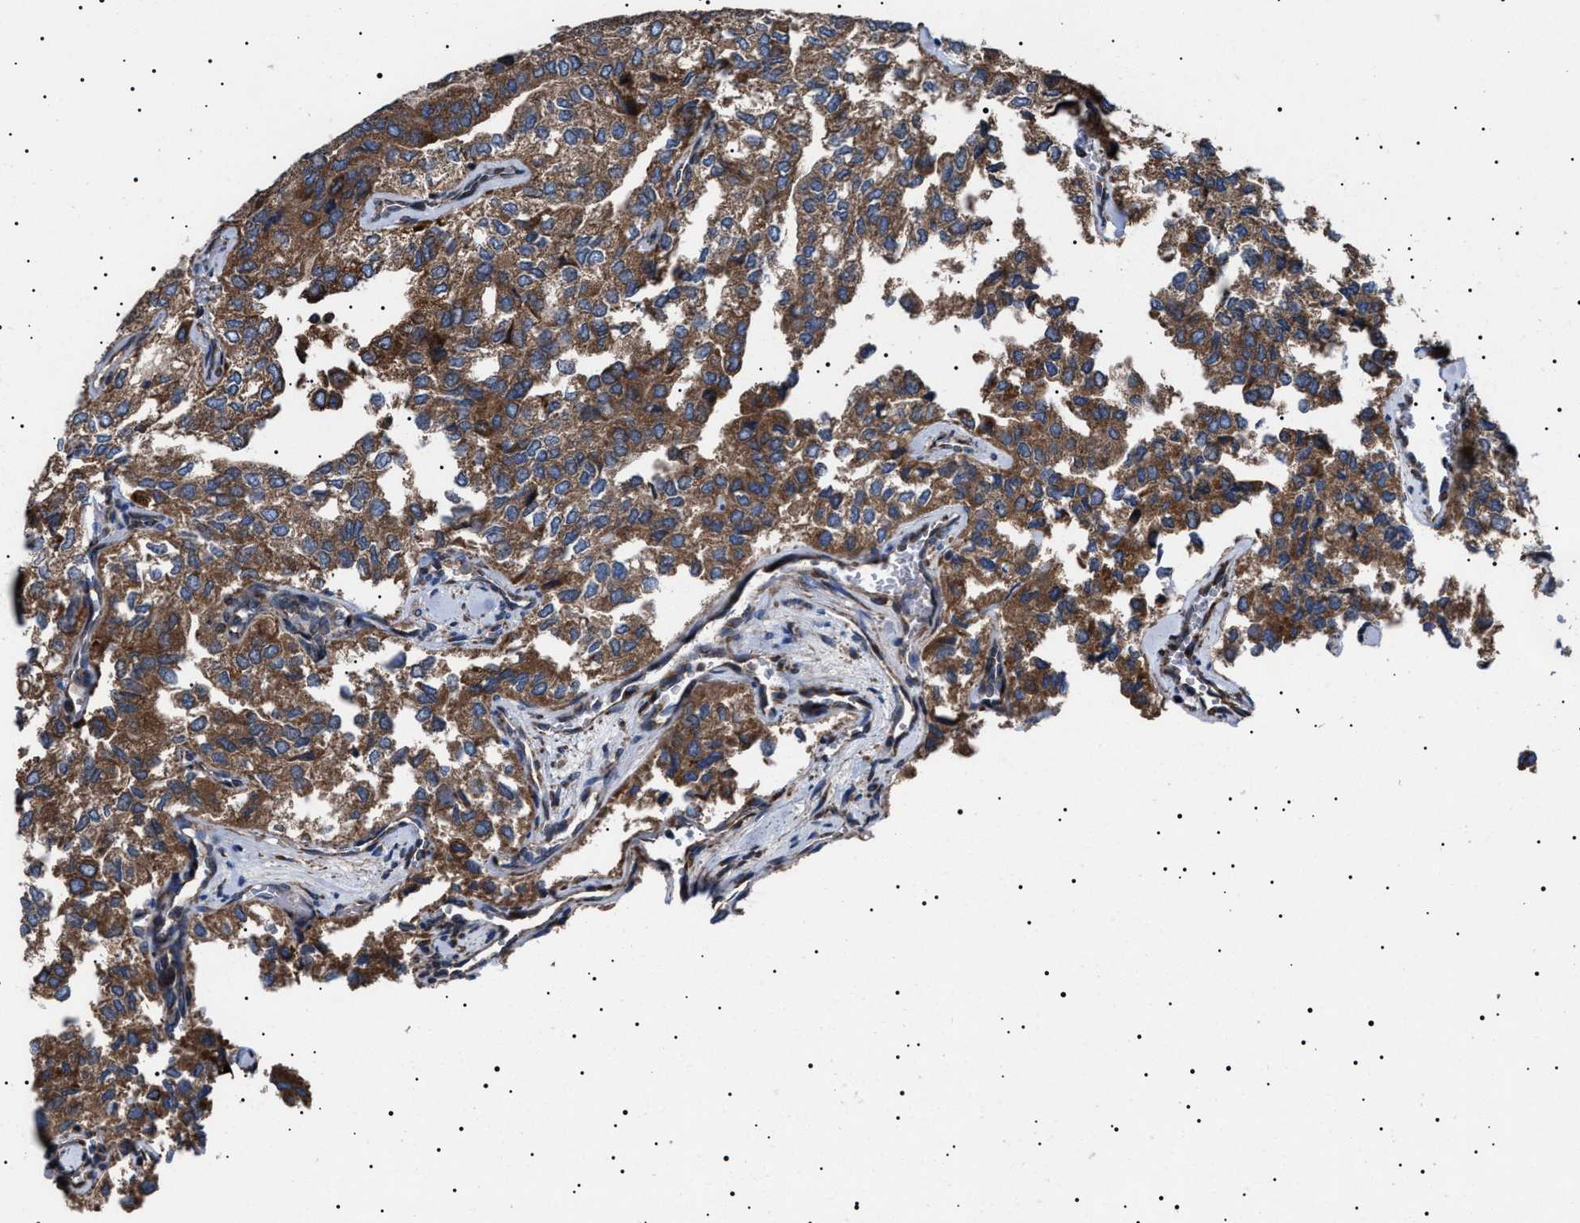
{"staining": {"intensity": "moderate", "quantity": ">75%", "location": "cytoplasmic/membranous"}, "tissue": "thyroid cancer", "cell_type": "Tumor cells", "image_type": "cancer", "snomed": [{"axis": "morphology", "description": "Follicular adenoma carcinoma, NOS"}, {"axis": "topography", "description": "Thyroid gland"}], "caption": "A high-resolution image shows immunohistochemistry staining of follicular adenoma carcinoma (thyroid), which shows moderate cytoplasmic/membranous staining in approximately >75% of tumor cells. Nuclei are stained in blue.", "gene": "TOP1MT", "patient": {"sex": "male", "age": 75}}